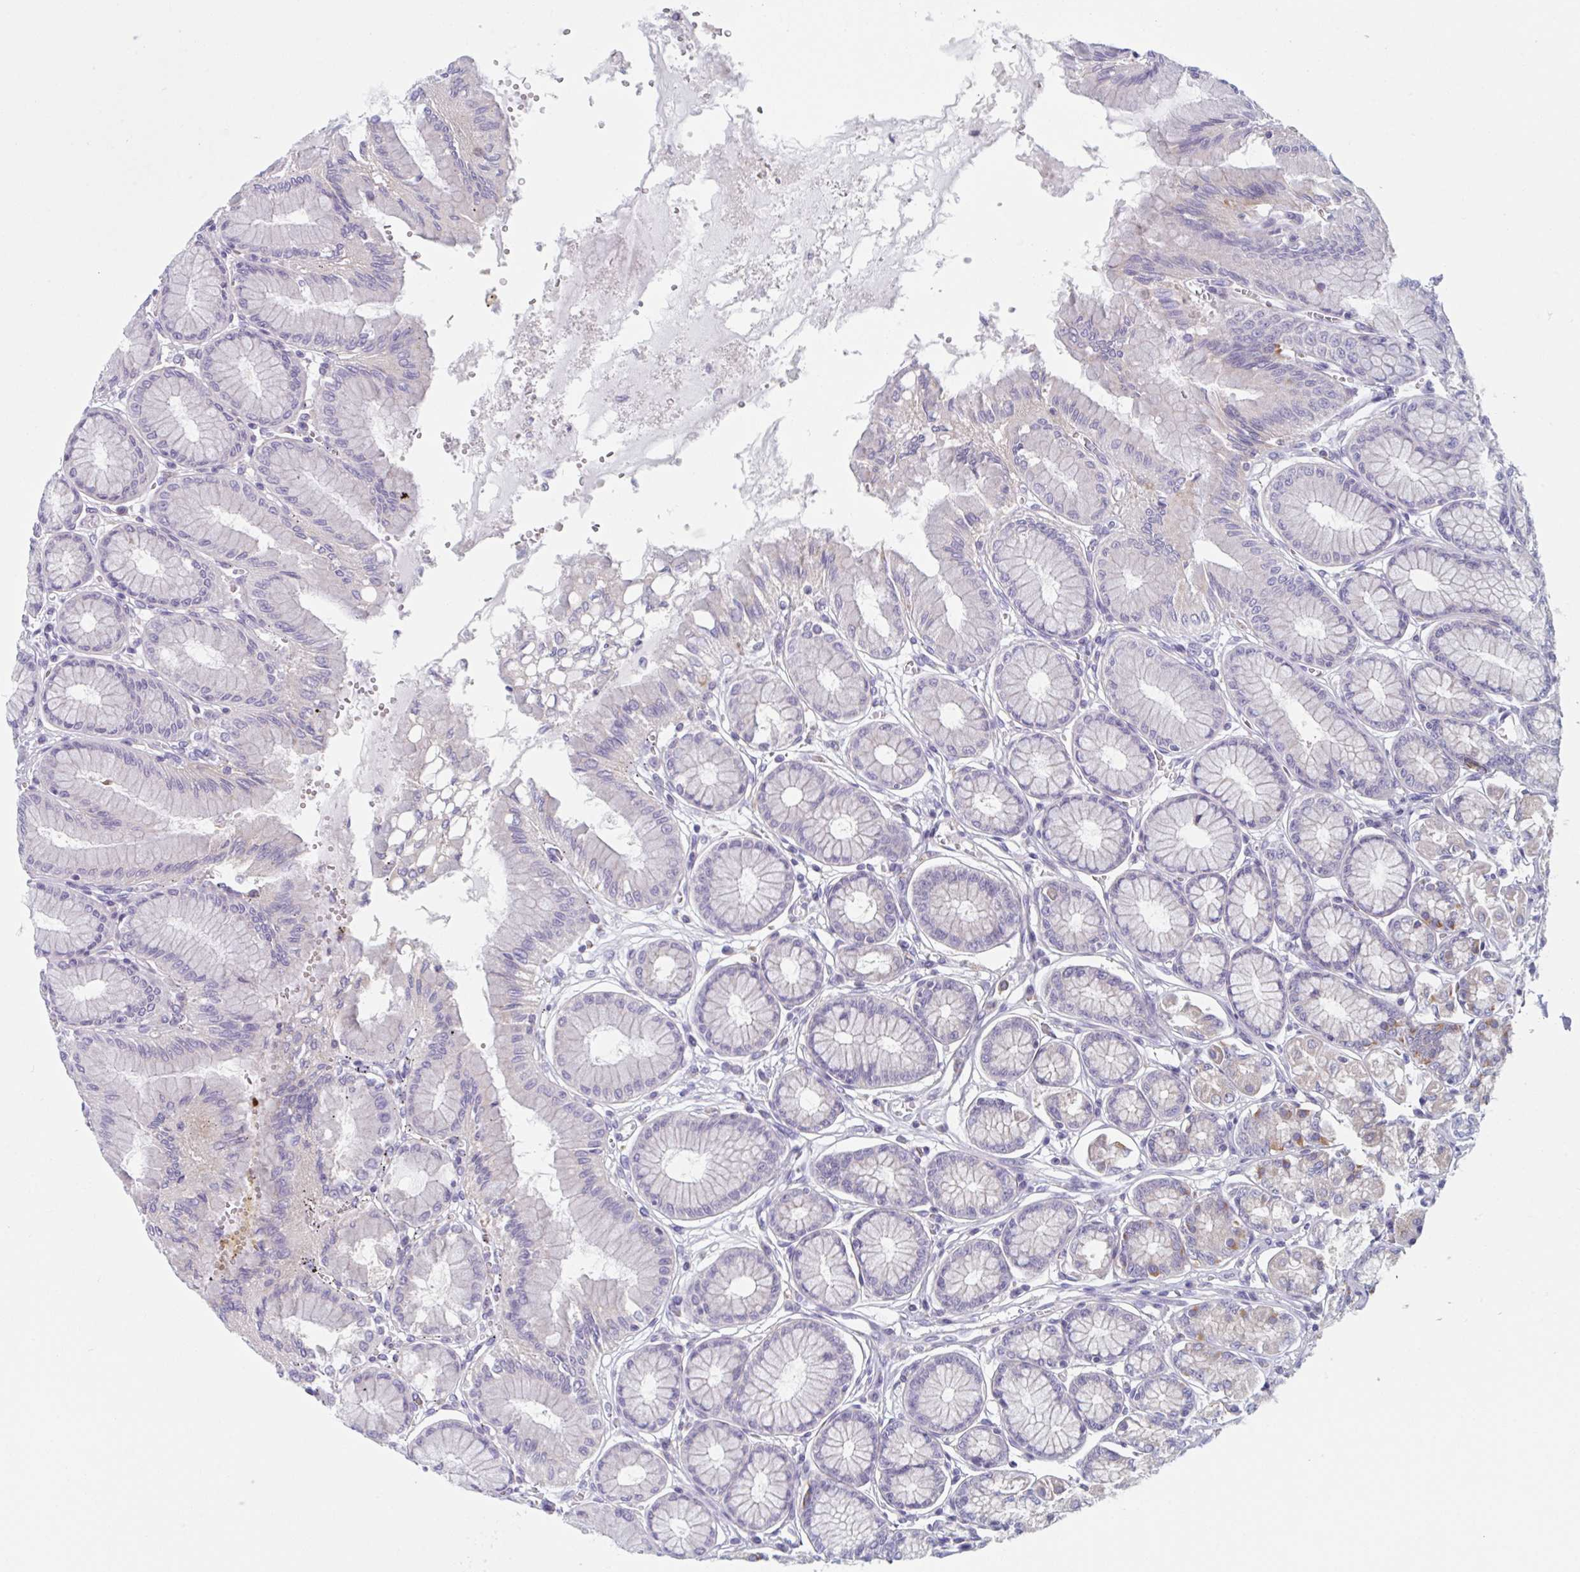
{"staining": {"intensity": "weak", "quantity": "<25%", "location": "cytoplasmic/membranous"}, "tissue": "stomach", "cell_type": "Glandular cells", "image_type": "normal", "snomed": [{"axis": "morphology", "description": "Normal tissue, NOS"}, {"axis": "topography", "description": "Stomach"}, {"axis": "topography", "description": "Stomach, lower"}], "caption": "The micrograph shows no staining of glandular cells in normal stomach.", "gene": "NIPSNAP1", "patient": {"sex": "male", "age": 76}}